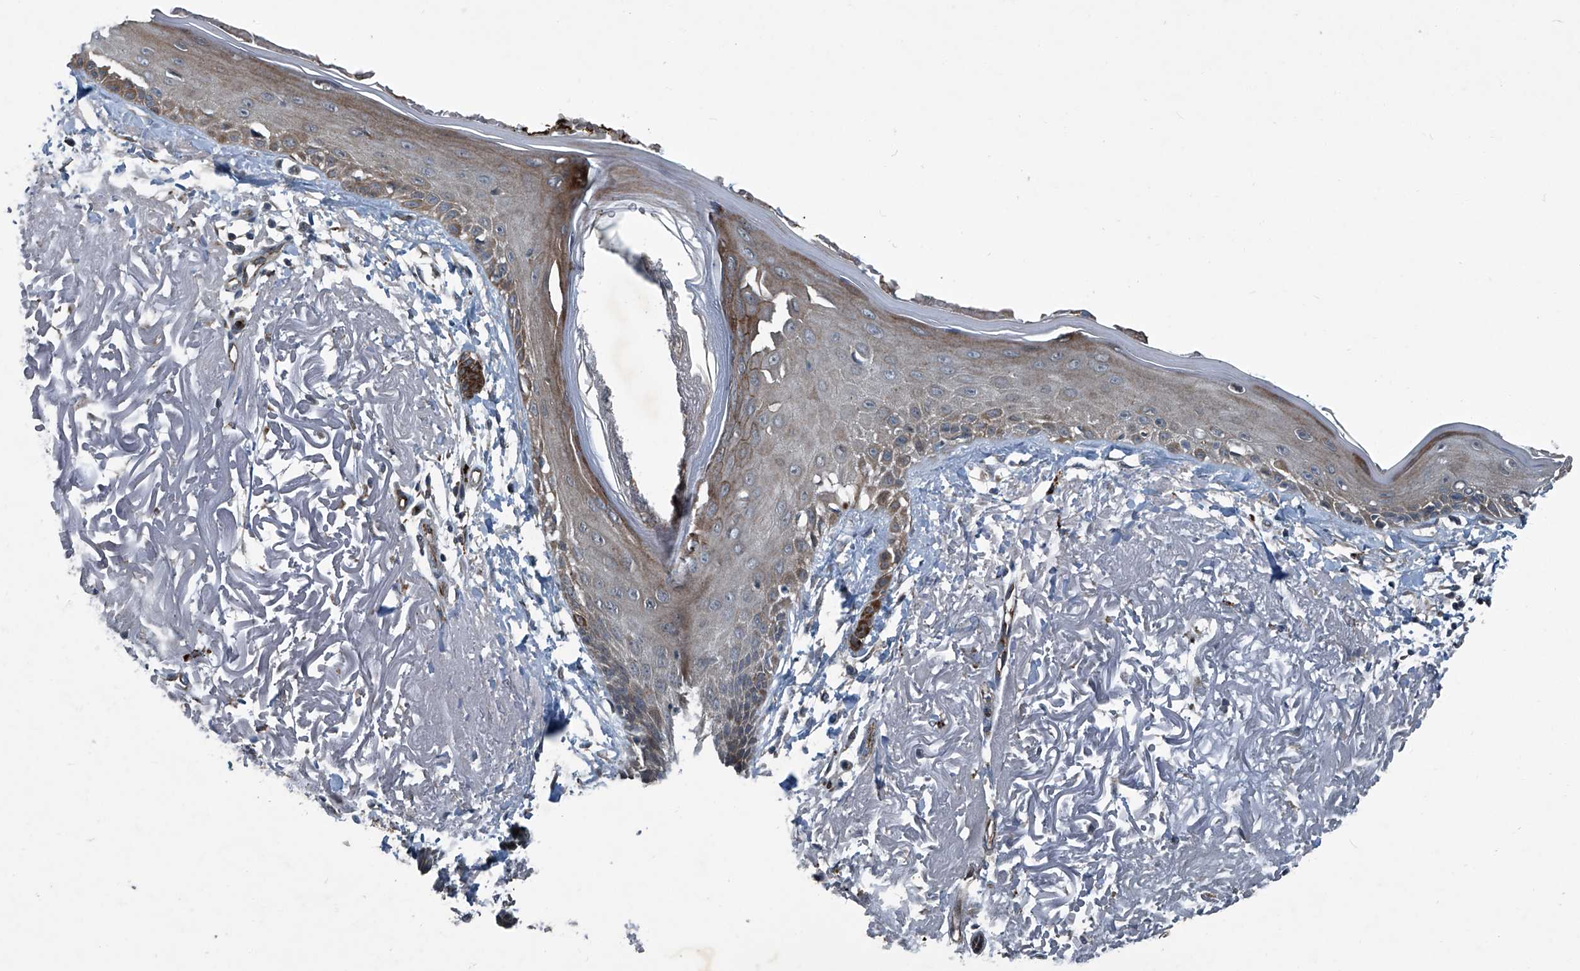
{"staining": {"intensity": "negative", "quantity": "none", "location": "none"}, "tissue": "skin", "cell_type": "Fibroblasts", "image_type": "normal", "snomed": [{"axis": "morphology", "description": "Normal tissue, NOS"}, {"axis": "topography", "description": "Skin"}, {"axis": "topography", "description": "Skeletal muscle"}], "caption": "There is no significant positivity in fibroblasts of skin. (DAB (3,3'-diaminobenzidine) immunohistochemistry (IHC), high magnification).", "gene": "SENP2", "patient": {"sex": "male", "age": 83}}